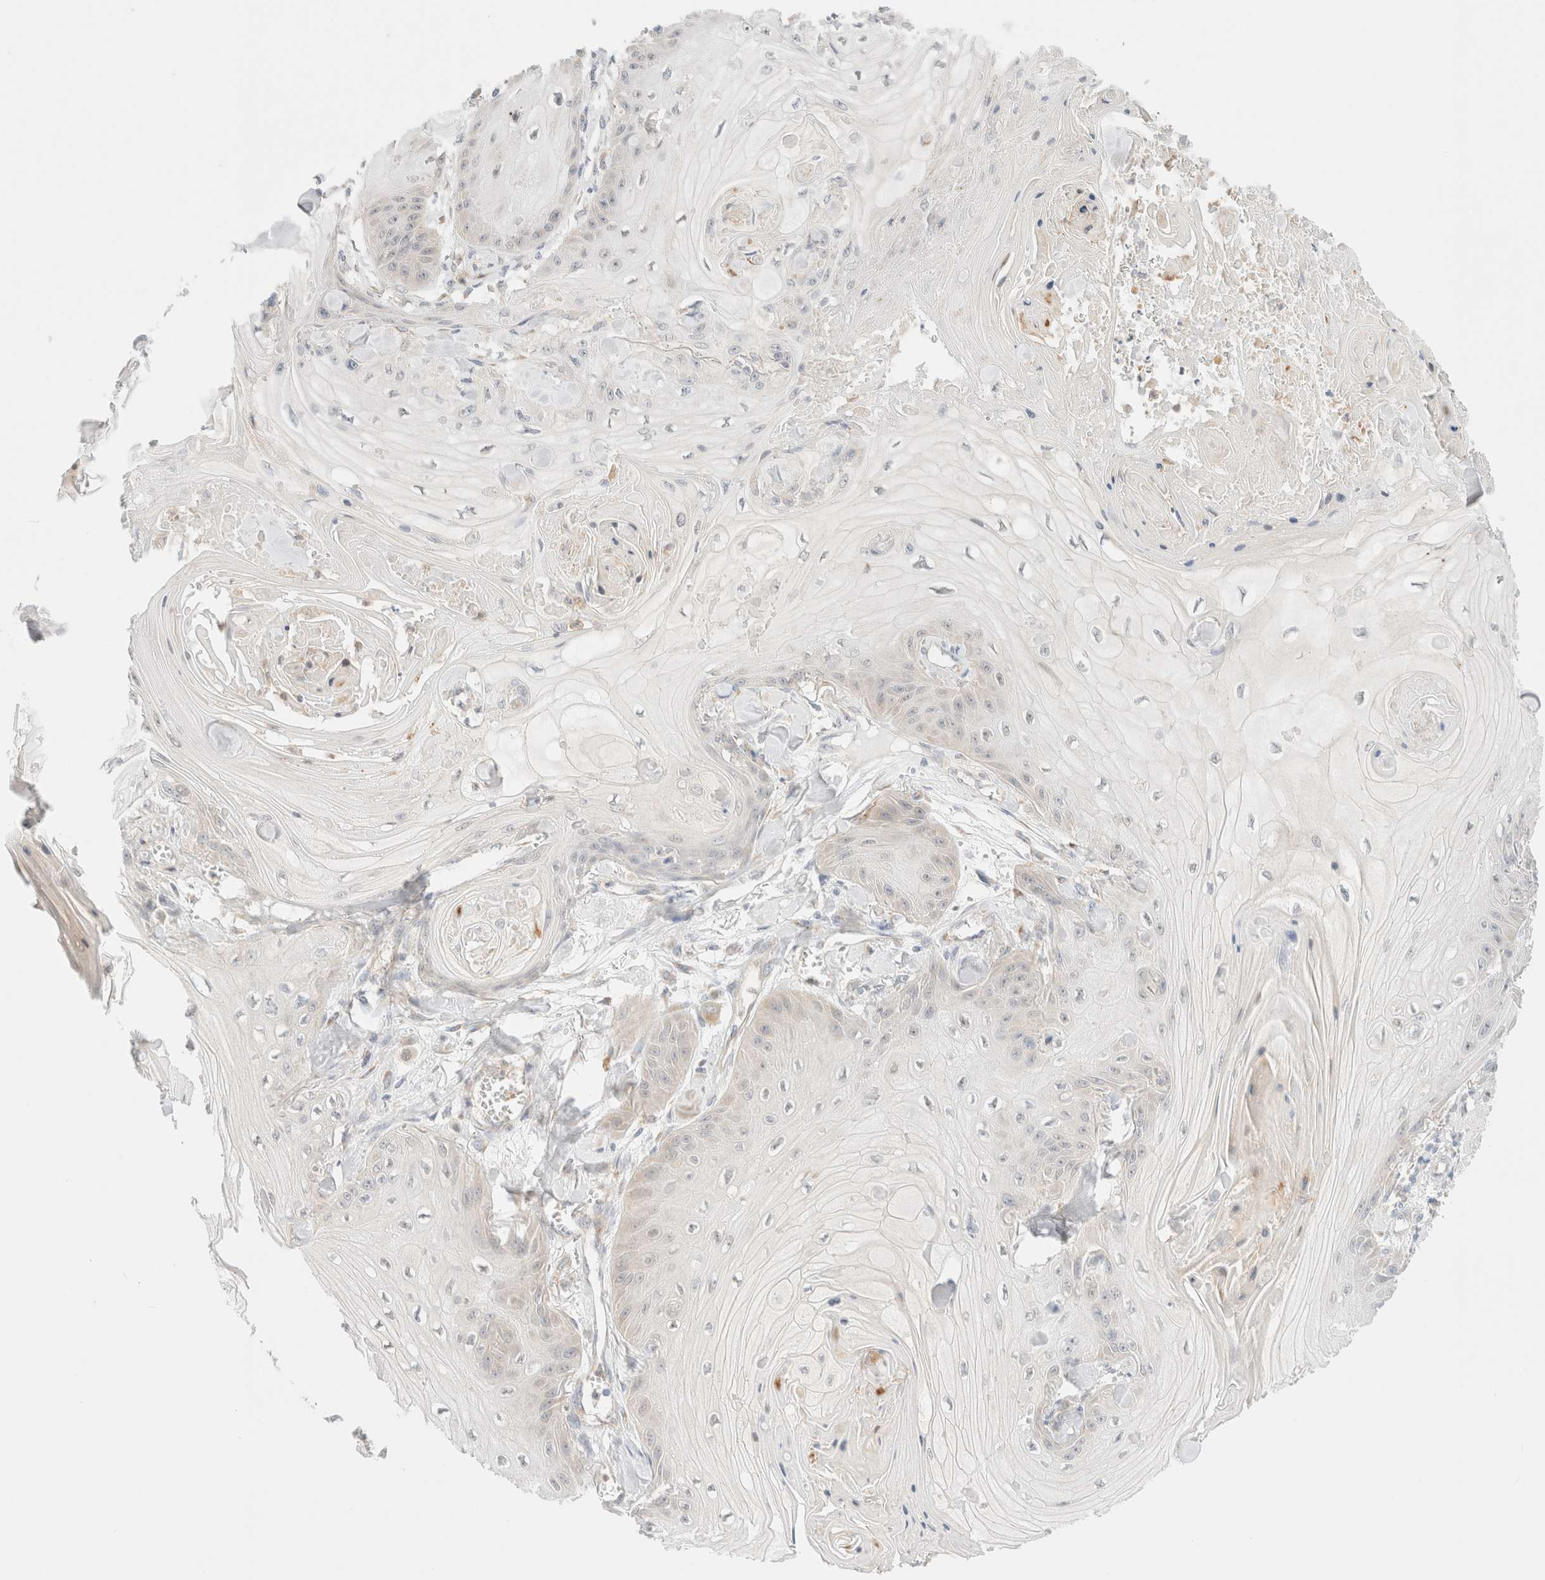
{"staining": {"intensity": "negative", "quantity": "none", "location": "none"}, "tissue": "skin cancer", "cell_type": "Tumor cells", "image_type": "cancer", "snomed": [{"axis": "morphology", "description": "Squamous cell carcinoma, NOS"}, {"axis": "topography", "description": "Skin"}], "caption": "Immunohistochemistry (IHC) of human skin squamous cell carcinoma displays no positivity in tumor cells.", "gene": "UNC13B", "patient": {"sex": "male", "age": 74}}